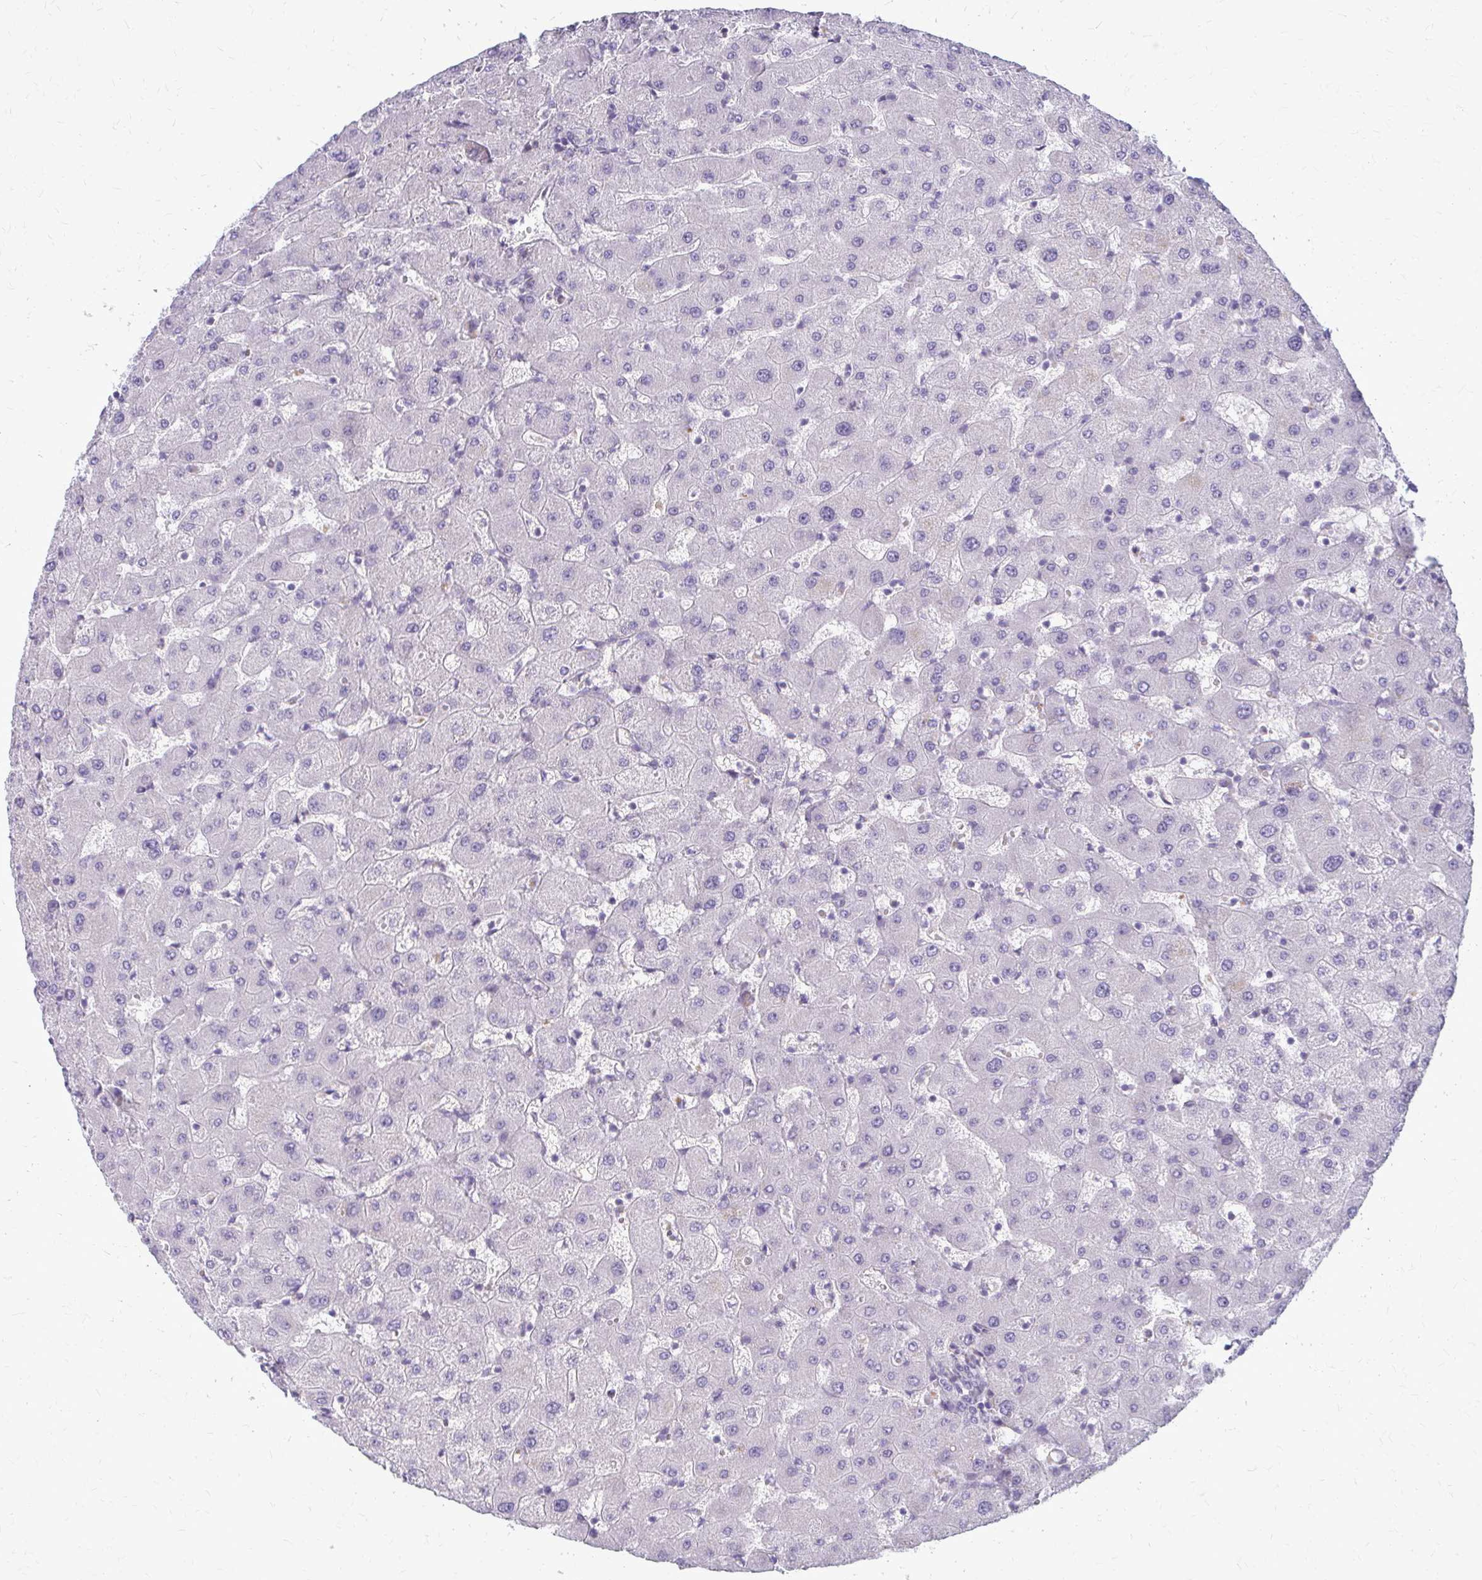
{"staining": {"intensity": "negative", "quantity": "none", "location": "none"}, "tissue": "liver", "cell_type": "Cholangiocytes", "image_type": "normal", "snomed": [{"axis": "morphology", "description": "Normal tissue, NOS"}, {"axis": "topography", "description": "Liver"}], "caption": "IHC photomicrograph of unremarkable human liver stained for a protein (brown), which exhibits no expression in cholangiocytes.", "gene": "DEPP1", "patient": {"sex": "female", "age": 63}}